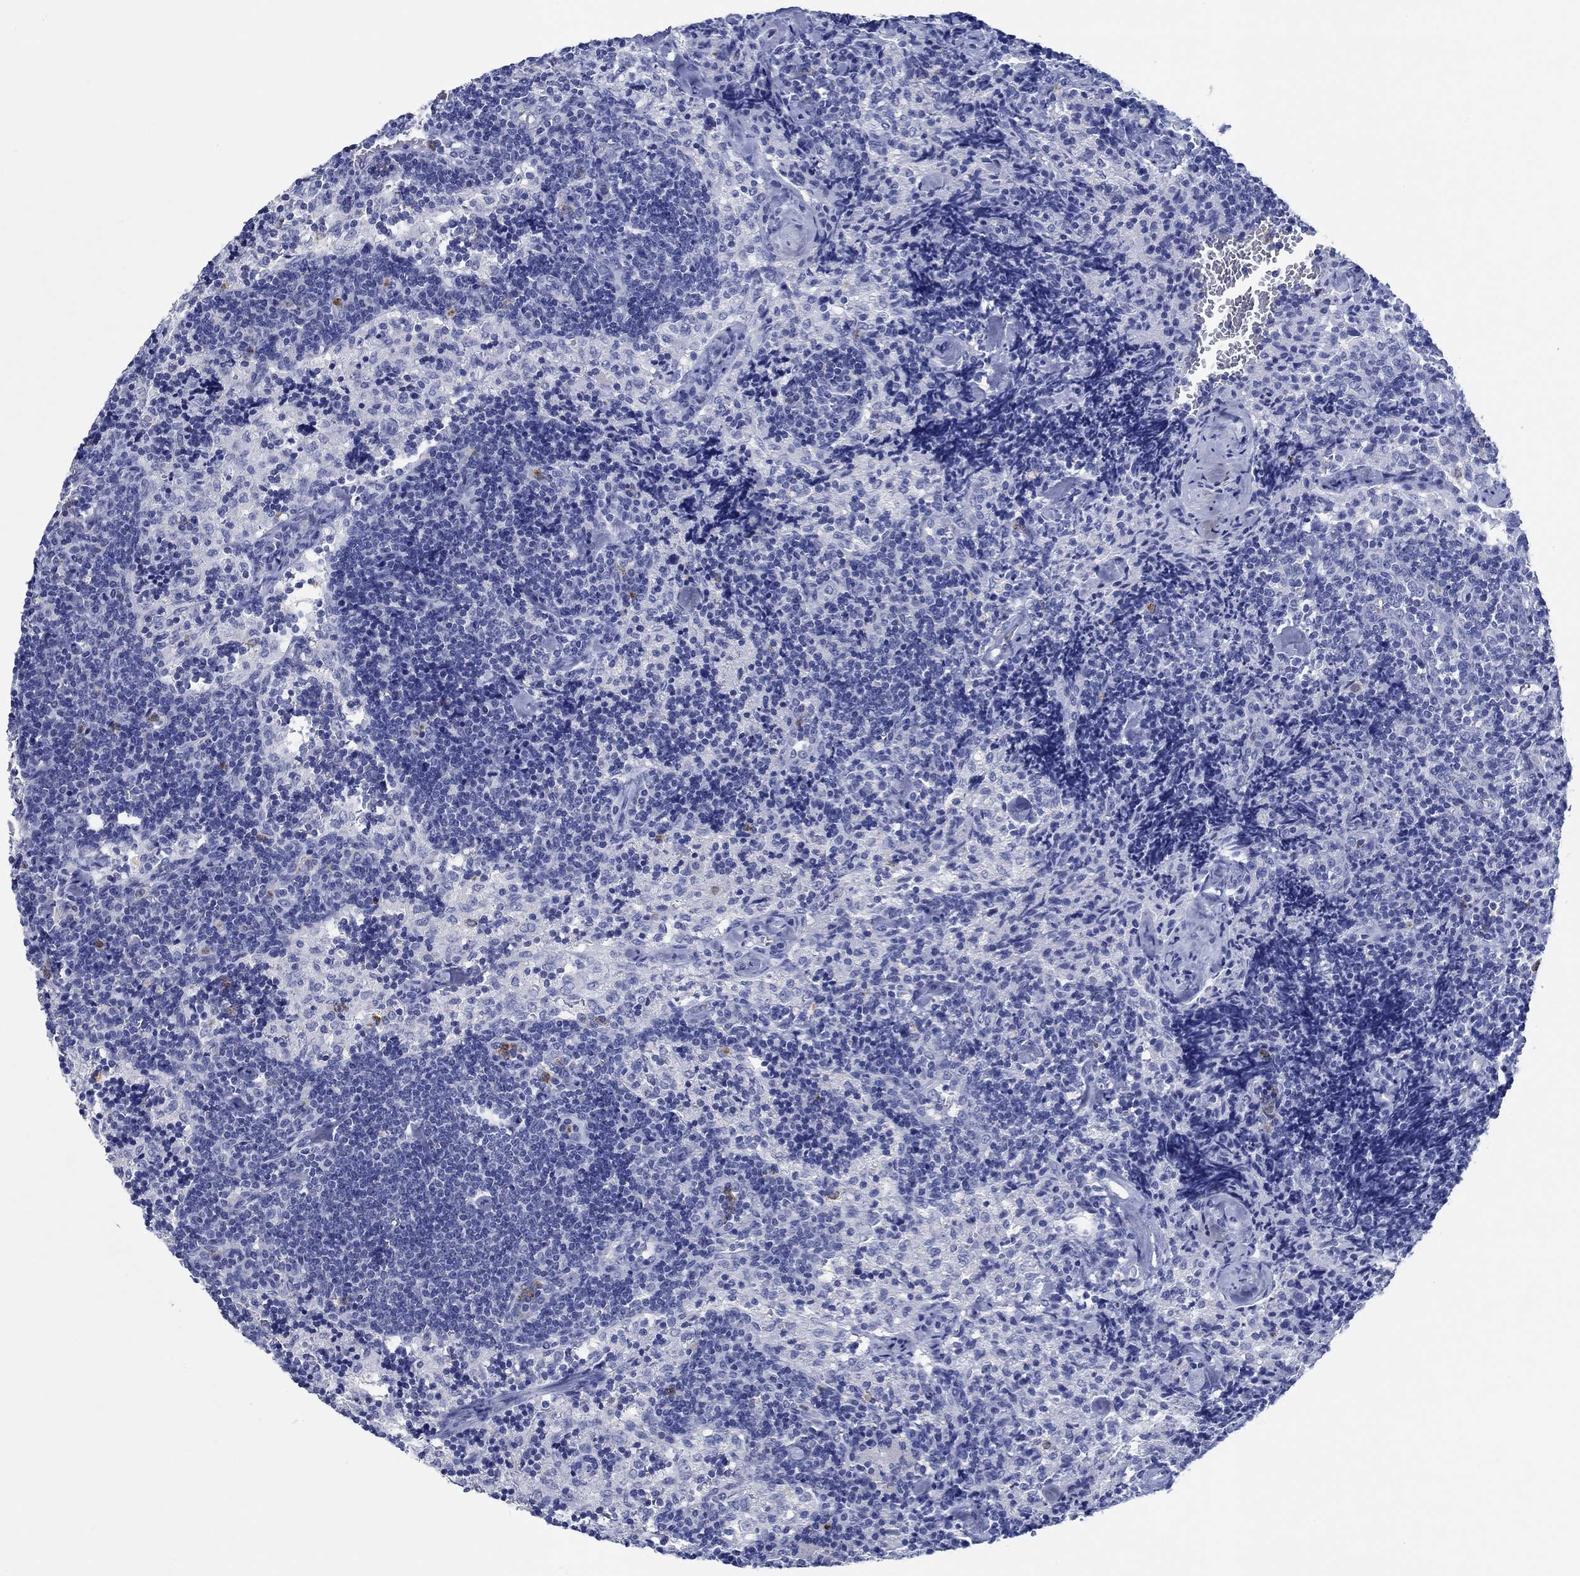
{"staining": {"intensity": "negative", "quantity": "none", "location": "none"}, "tissue": "lymph node", "cell_type": "Germinal center cells", "image_type": "normal", "snomed": [{"axis": "morphology", "description": "Normal tissue, NOS"}, {"axis": "topography", "description": "Lymph node"}], "caption": "This is a image of immunohistochemistry staining of normal lymph node, which shows no expression in germinal center cells.", "gene": "ZNF671", "patient": {"sex": "female", "age": 52}}